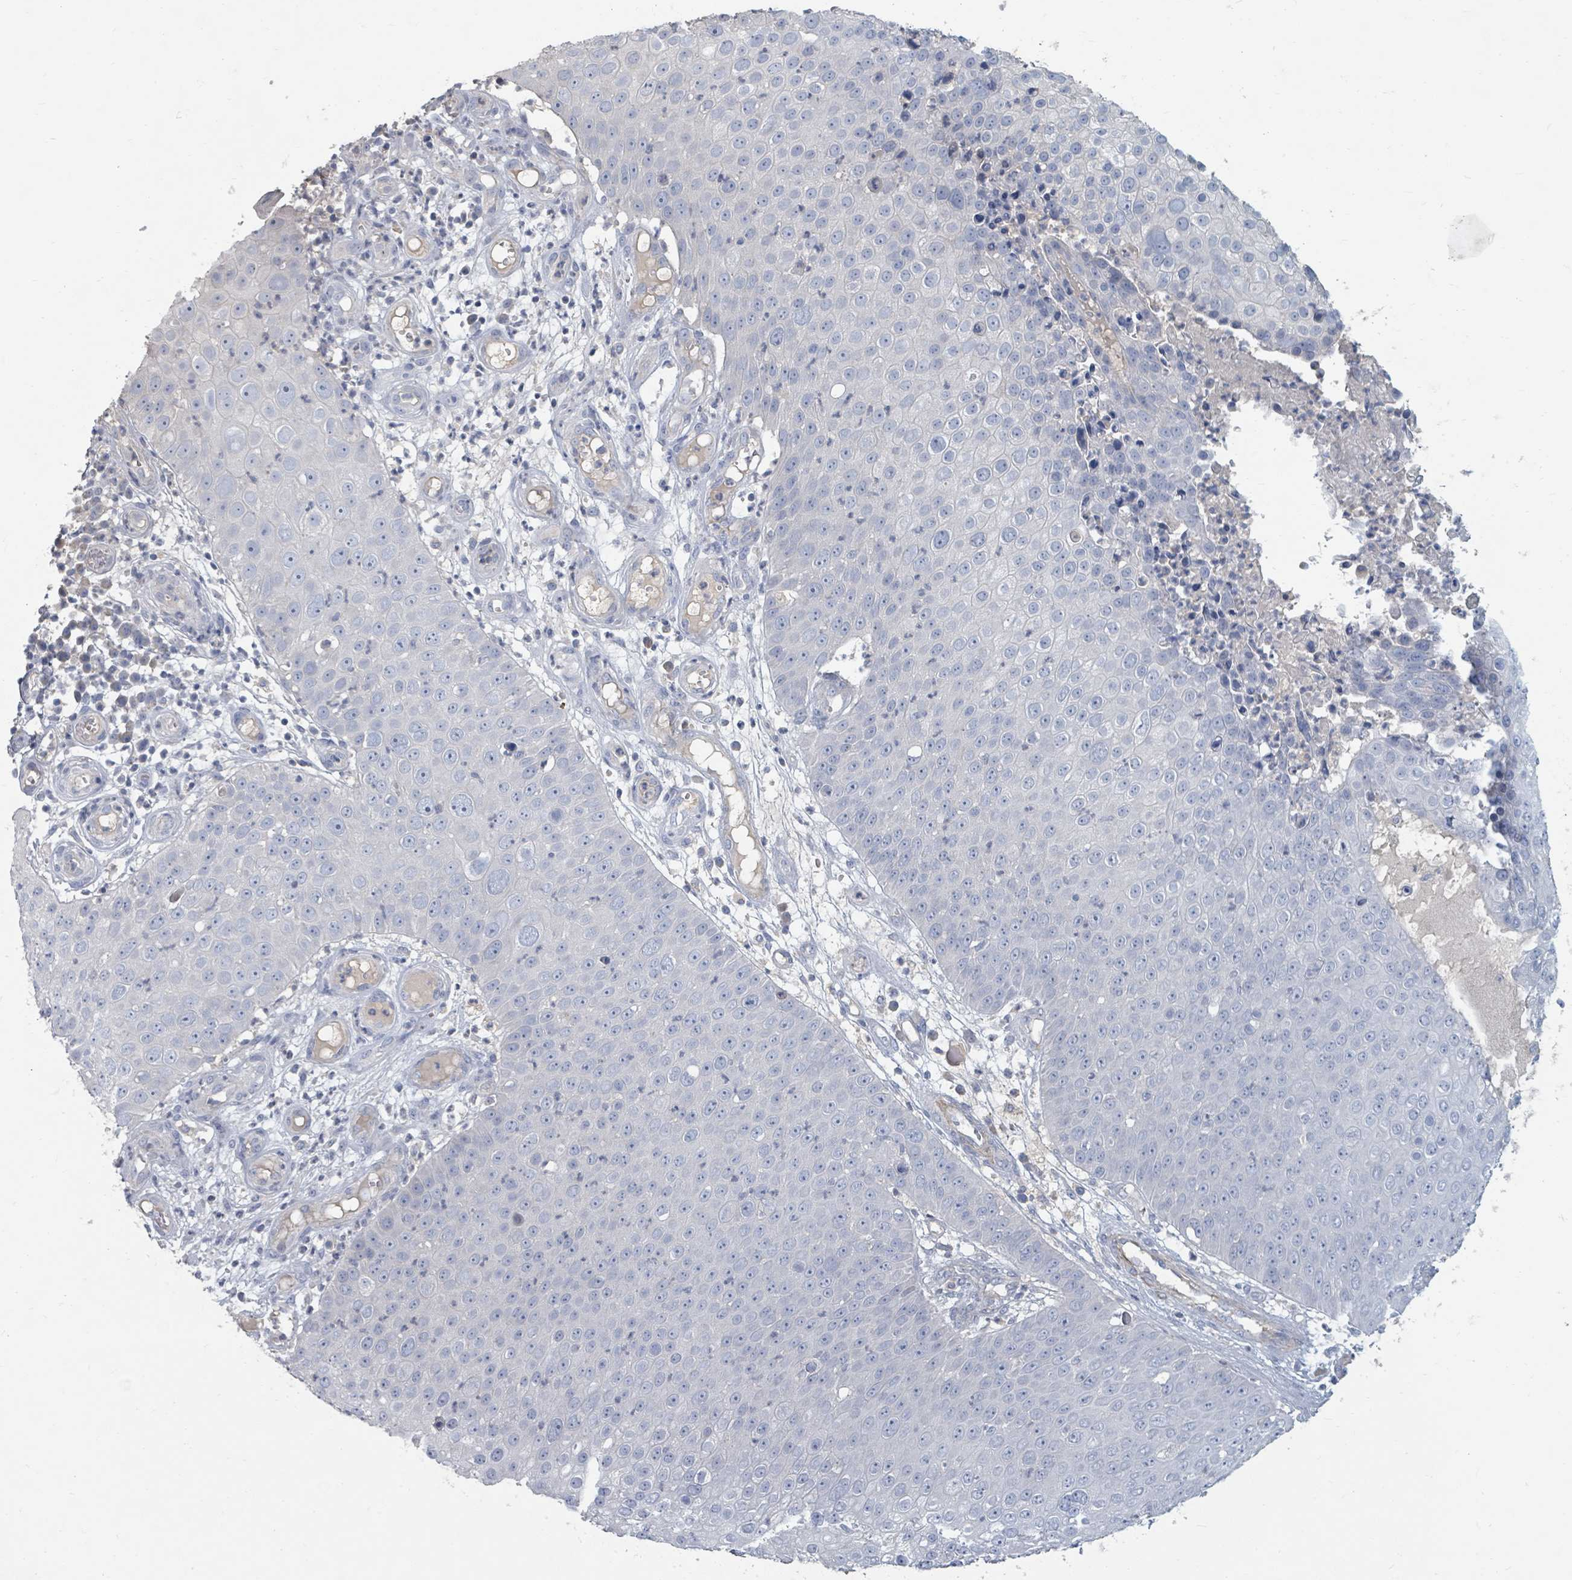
{"staining": {"intensity": "negative", "quantity": "none", "location": "none"}, "tissue": "skin cancer", "cell_type": "Tumor cells", "image_type": "cancer", "snomed": [{"axis": "morphology", "description": "Squamous cell carcinoma, NOS"}, {"axis": "topography", "description": "Skin"}], "caption": "A high-resolution histopathology image shows immunohistochemistry staining of skin cancer (squamous cell carcinoma), which demonstrates no significant staining in tumor cells.", "gene": "ARGFX", "patient": {"sex": "male", "age": 71}}